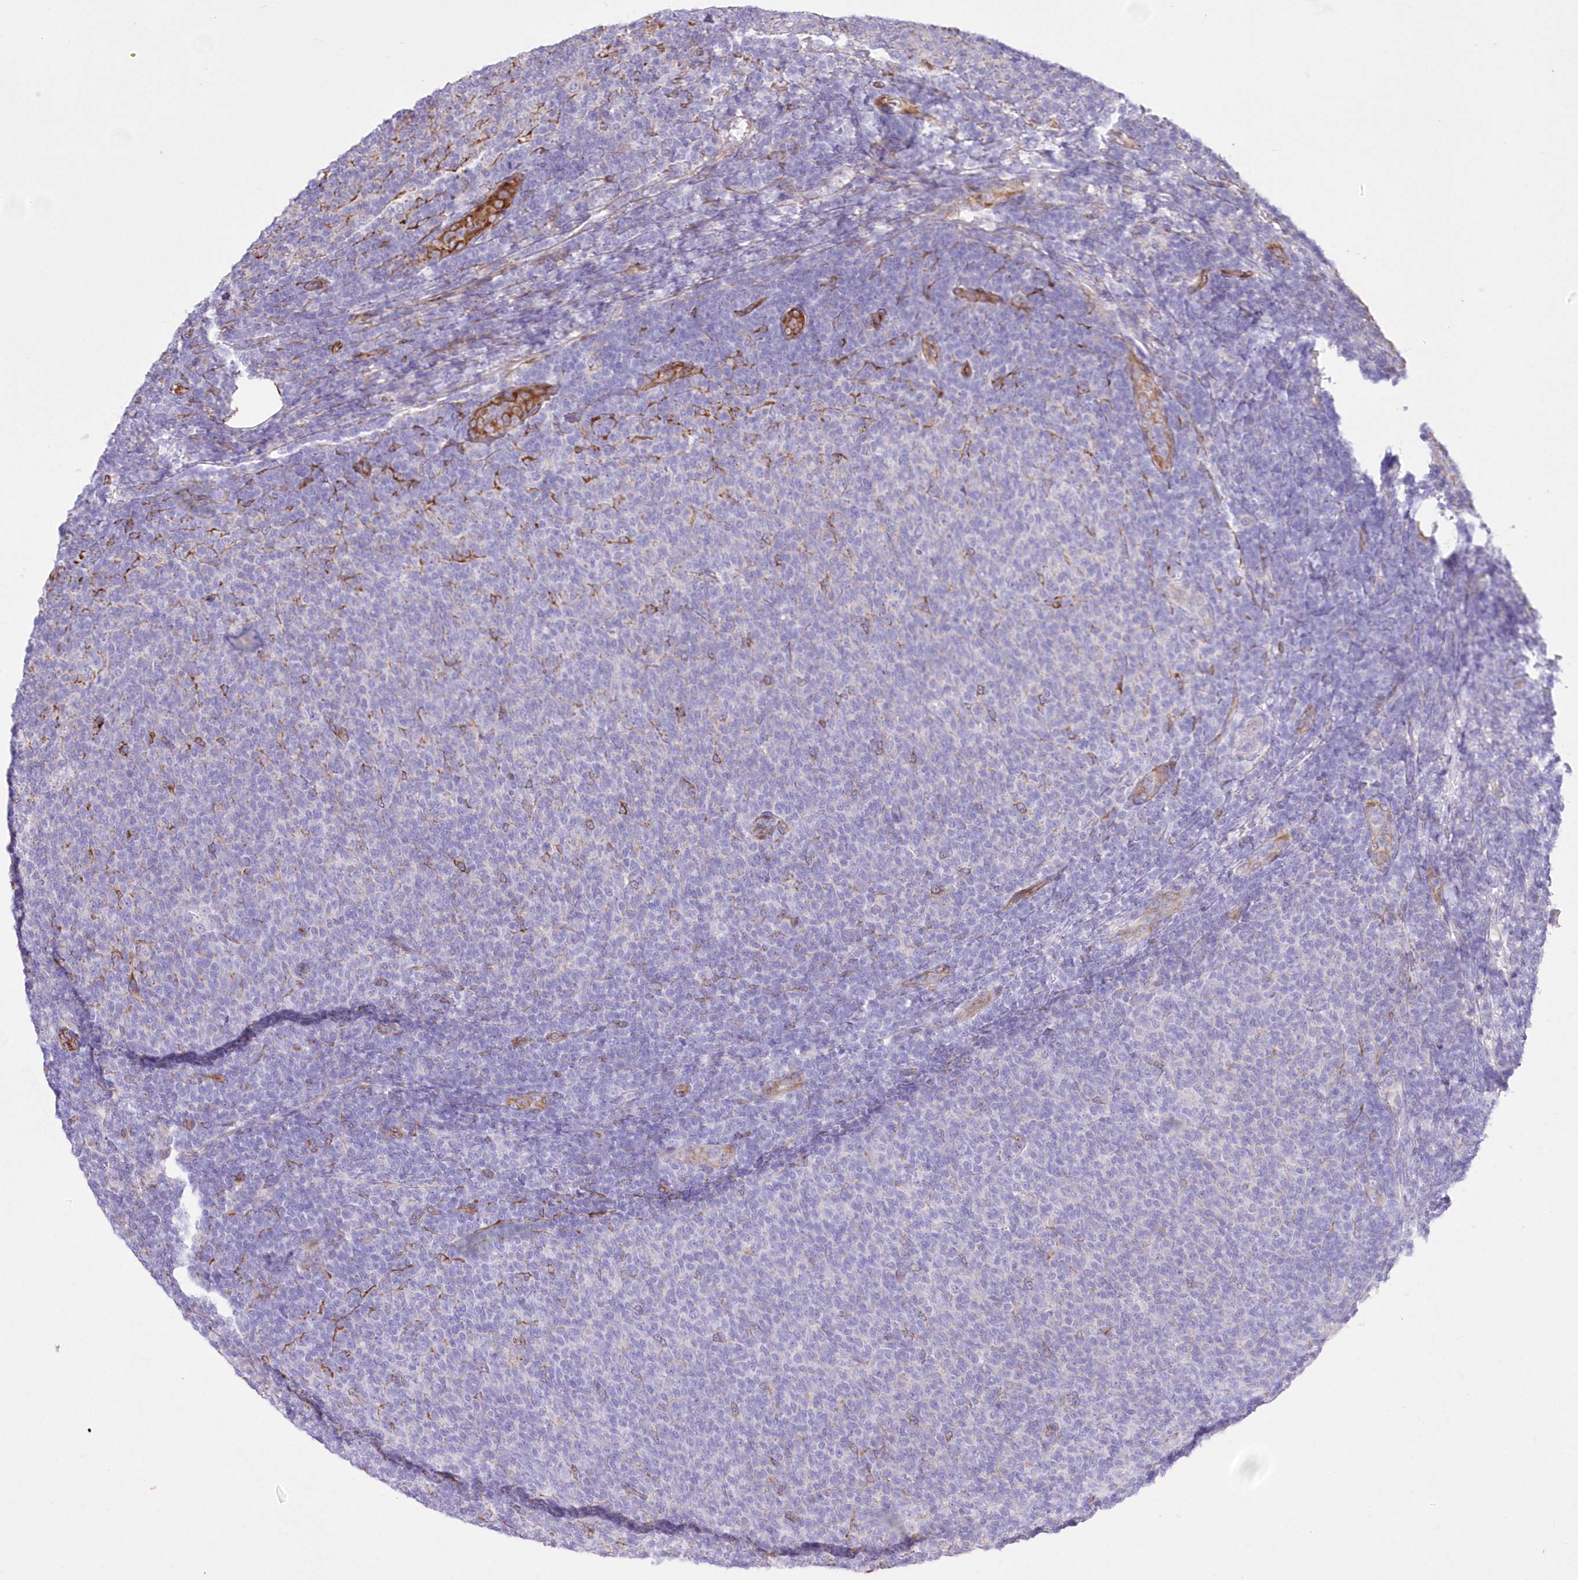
{"staining": {"intensity": "moderate", "quantity": "<25%", "location": "cytoplasmic/membranous"}, "tissue": "lymphoma", "cell_type": "Tumor cells", "image_type": "cancer", "snomed": [{"axis": "morphology", "description": "Malignant lymphoma, non-Hodgkin's type, Low grade"}, {"axis": "topography", "description": "Lymph node"}], "caption": "Lymphoma stained for a protein shows moderate cytoplasmic/membranous positivity in tumor cells.", "gene": "YTHDC2", "patient": {"sex": "male", "age": 66}}